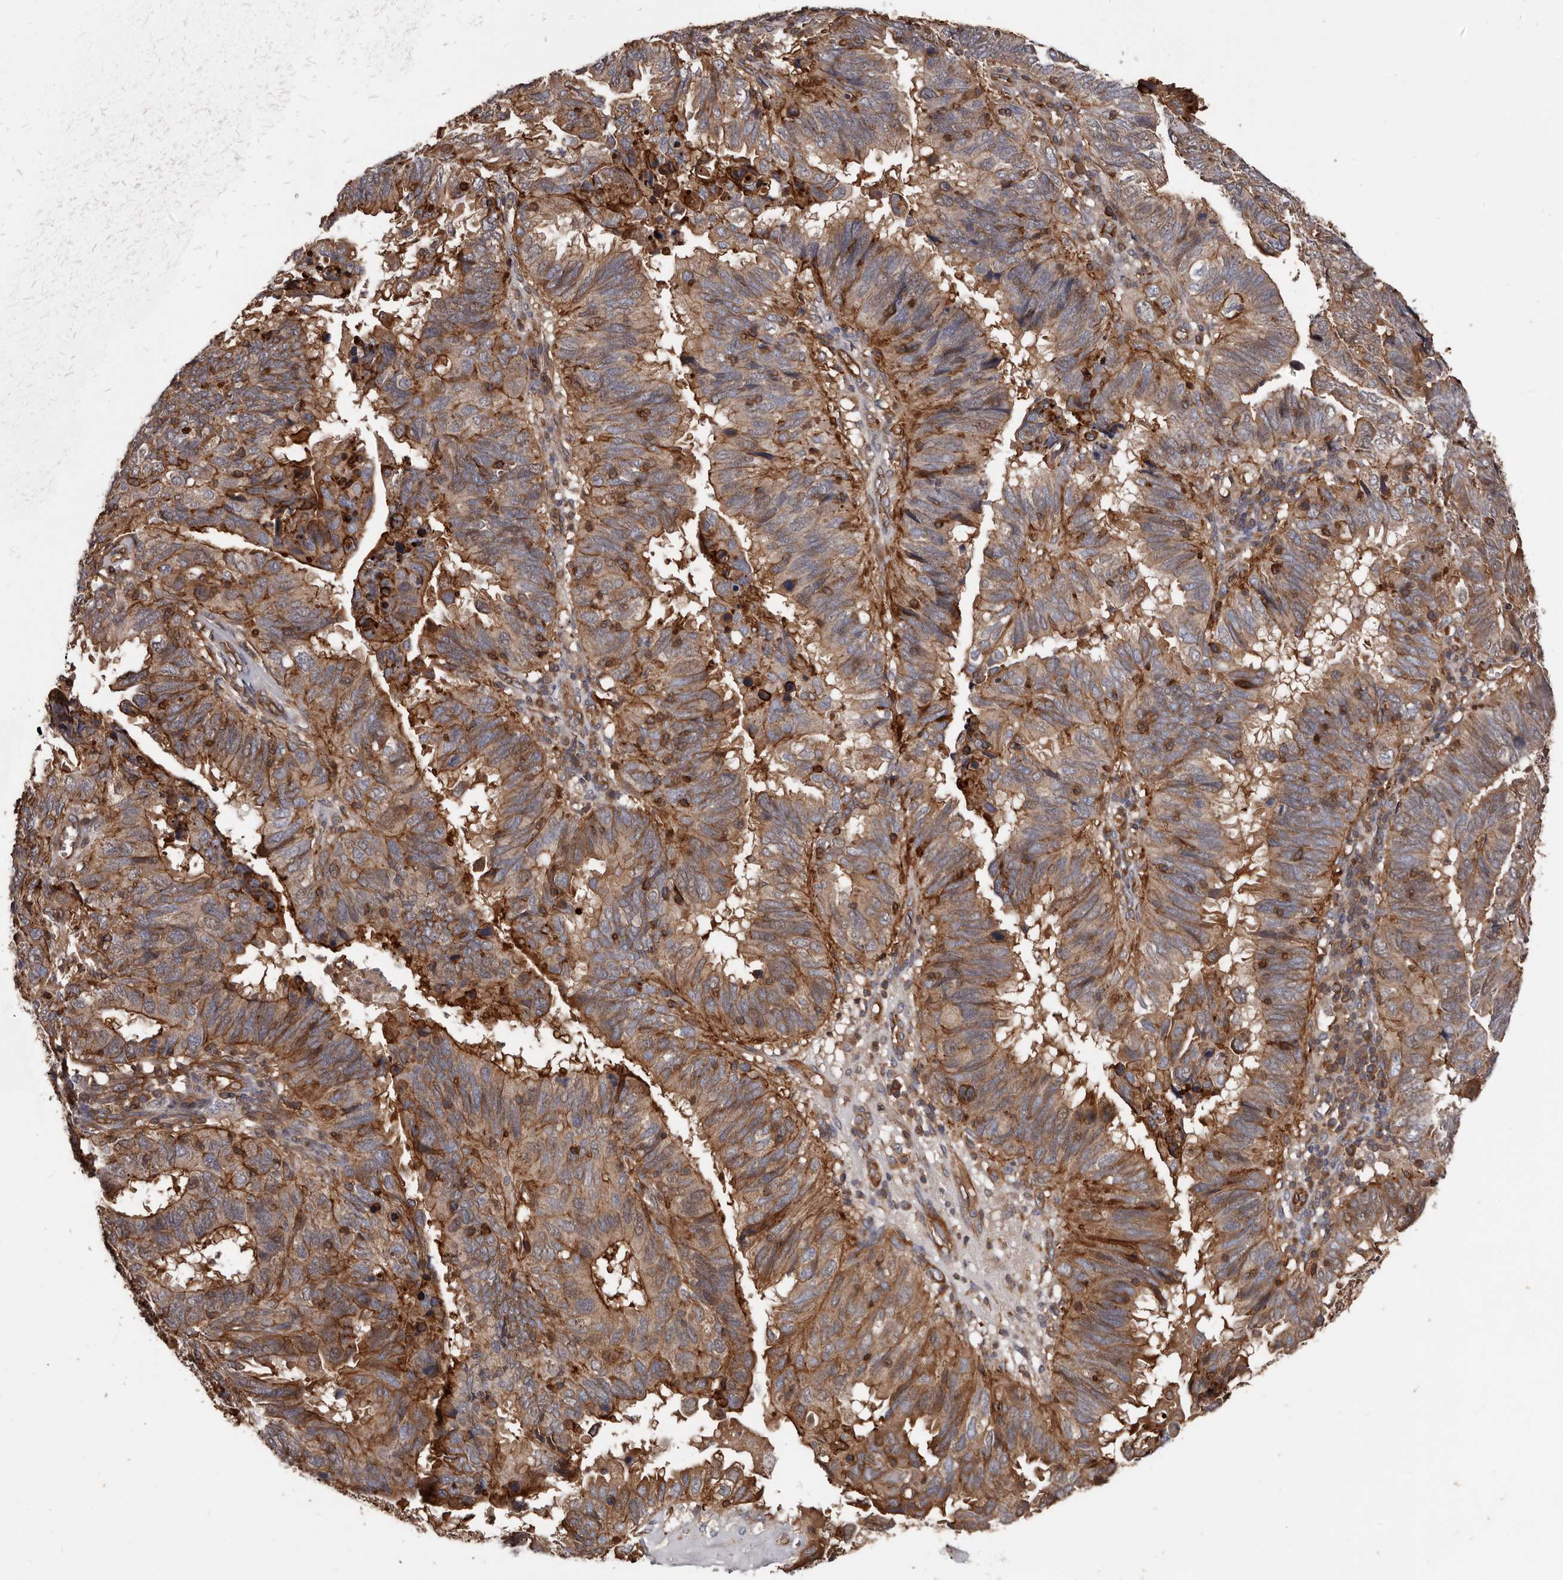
{"staining": {"intensity": "moderate", "quantity": ">75%", "location": "cytoplasmic/membranous"}, "tissue": "endometrial cancer", "cell_type": "Tumor cells", "image_type": "cancer", "snomed": [{"axis": "morphology", "description": "Adenocarcinoma, NOS"}, {"axis": "topography", "description": "Uterus"}], "caption": "The immunohistochemical stain labels moderate cytoplasmic/membranous expression in tumor cells of endometrial cancer (adenocarcinoma) tissue.", "gene": "PNRC2", "patient": {"sex": "female", "age": 77}}